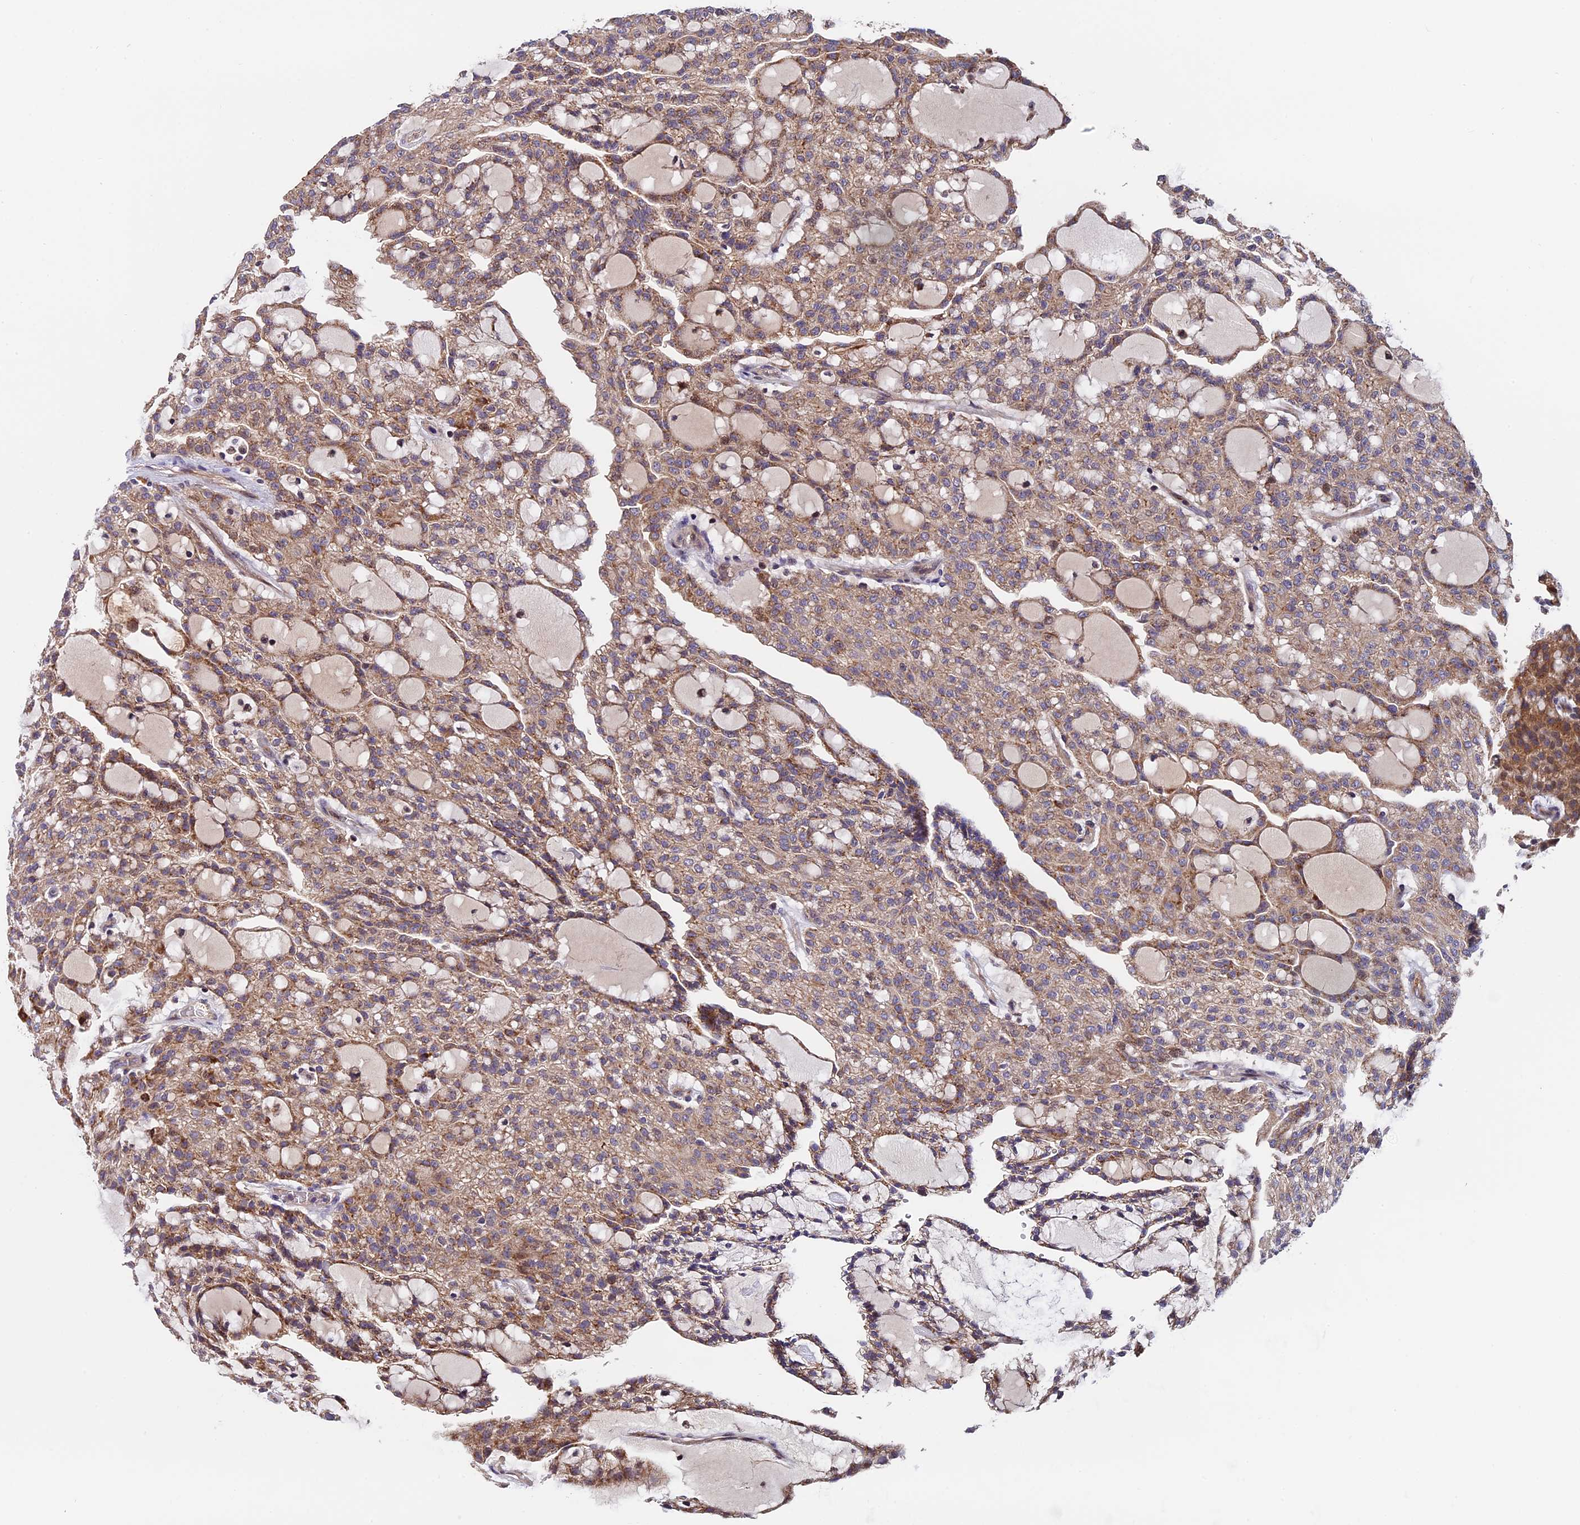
{"staining": {"intensity": "moderate", "quantity": ">75%", "location": "cytoplasmic/membranous,nuclear"}, "tissue": "renal cancer", "cell_type": "Tumor cells", "image_type": "cancer", "snomed": [{"axis": "morphology", "description": "Adenocarcinoma, NOS"}, {"axis": "topography", "description": "Kidney"}], "caption": "Immunohistochemical staining of human renal cancer shows moderate cytoplasmic/membranous and nuclear protein staining in about >75% of tumor cells.", "gene": "TRMT1", "patient": {"sex": "male", "age": 63}}